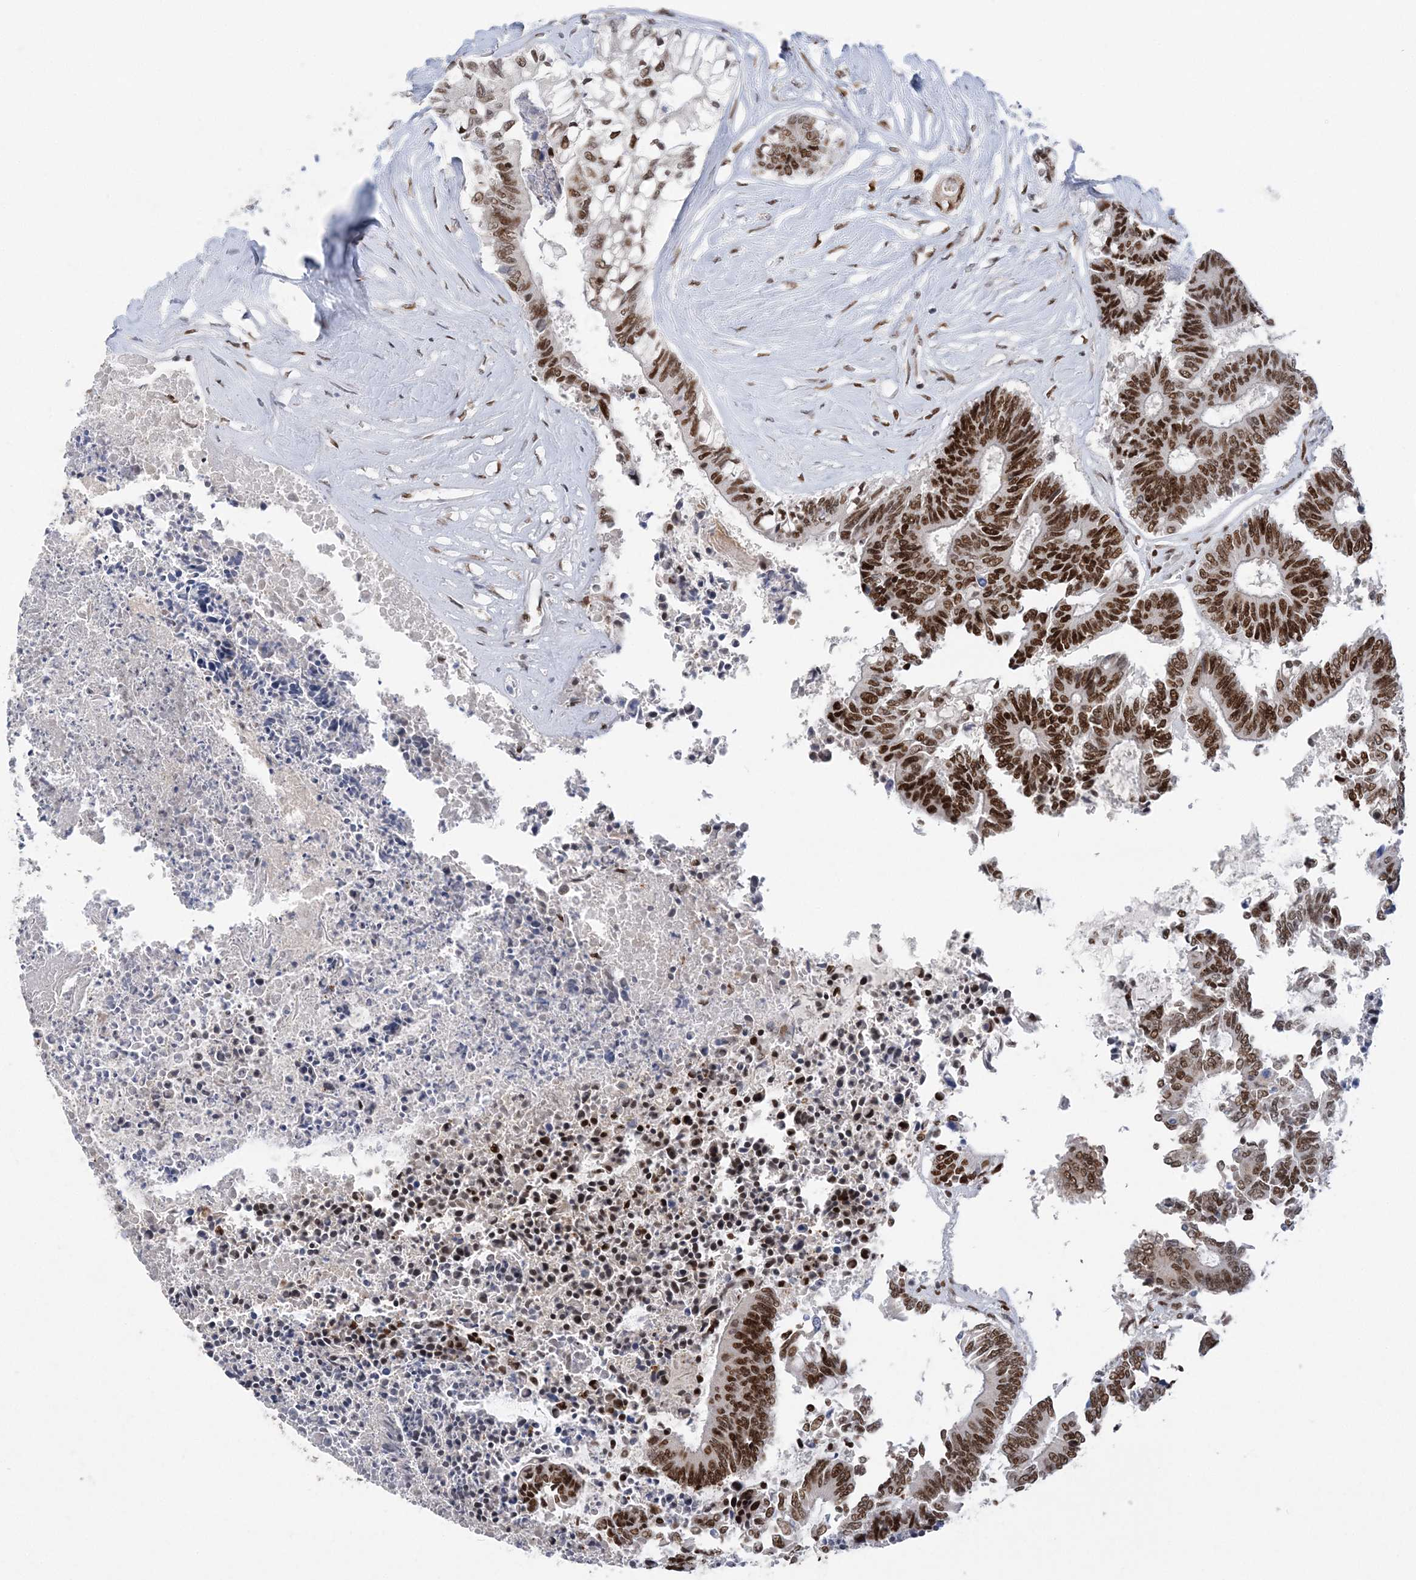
{"staining": {"intensity": "strong", "quantity": ">75%", "location": "nuclear"}, "tissue": "colorectal cancer", "cell_type": "Tumor cells", "image_type": "cancer", "snomed": [{"axis": "morphology", "description": "Adenocarcinoma, NOS"}, {"axis": "topography", "description": "Rectum"}], "caption": "This is an image of IHC staining of adenocarcinoma (colorectal), which shows strong positivity in the nuclear of tumor cells.", "gene": "ZBTB7A", "patient": {"sex": "male", "age": 63}}